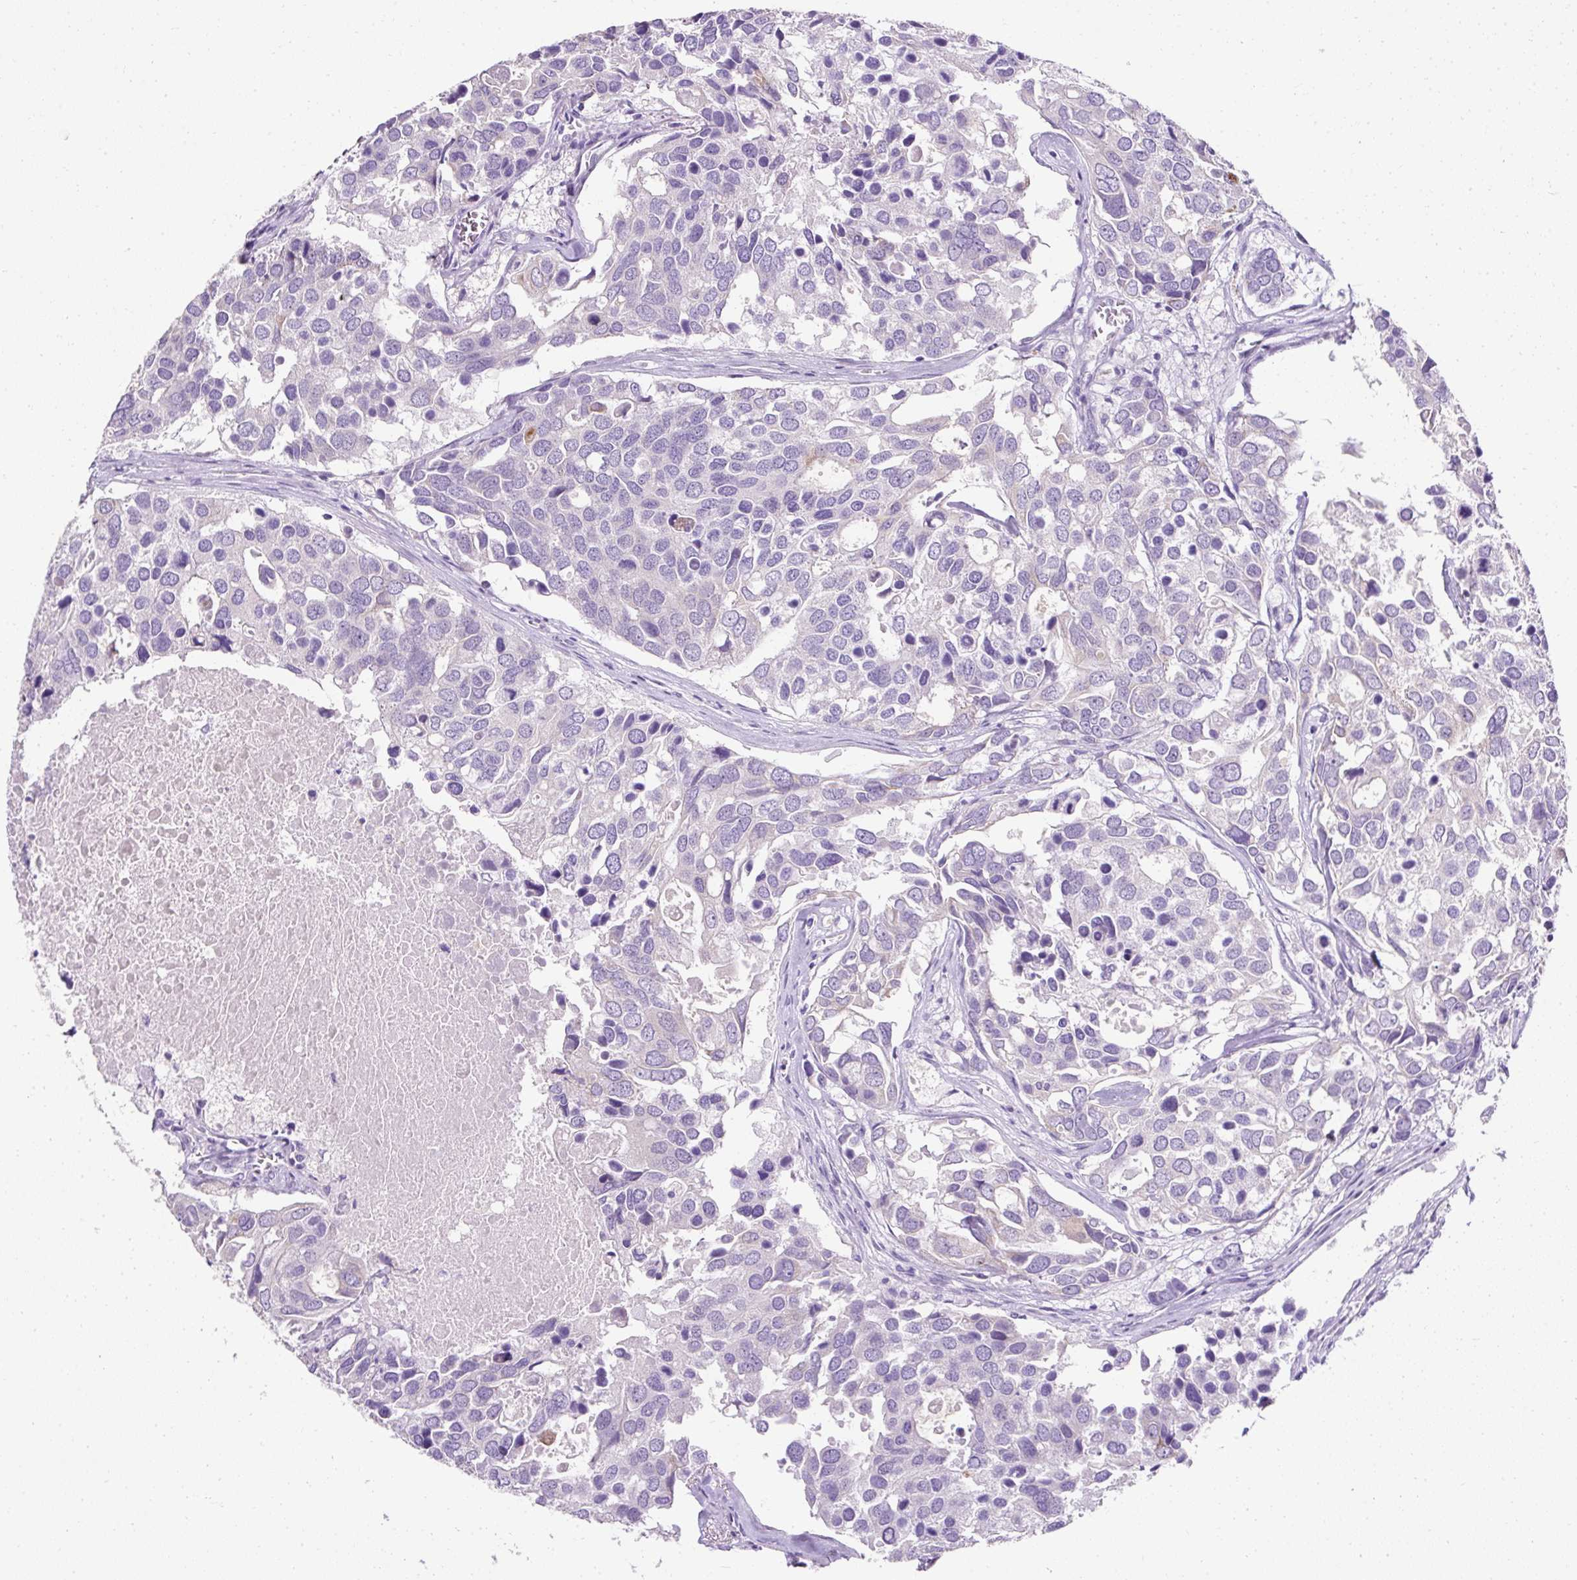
{"staining": {"intensity": "negative", "quantity": "none", "location": "none"}, "tissue": "breast cancer", "cell_type": "Tumor cells", "image_type": "cancer", "snomed": [{"axis": "morphology", "description": "Duct carcinoma"}, {"axis": "topography", "description": "Breast"}], "caption": "Tumor cells are negative for brown protein staining in infiltrating ductal carcinoma (breast).", "gene": "C2CD4C", "patient": {"sex": "female", "age": 83}}